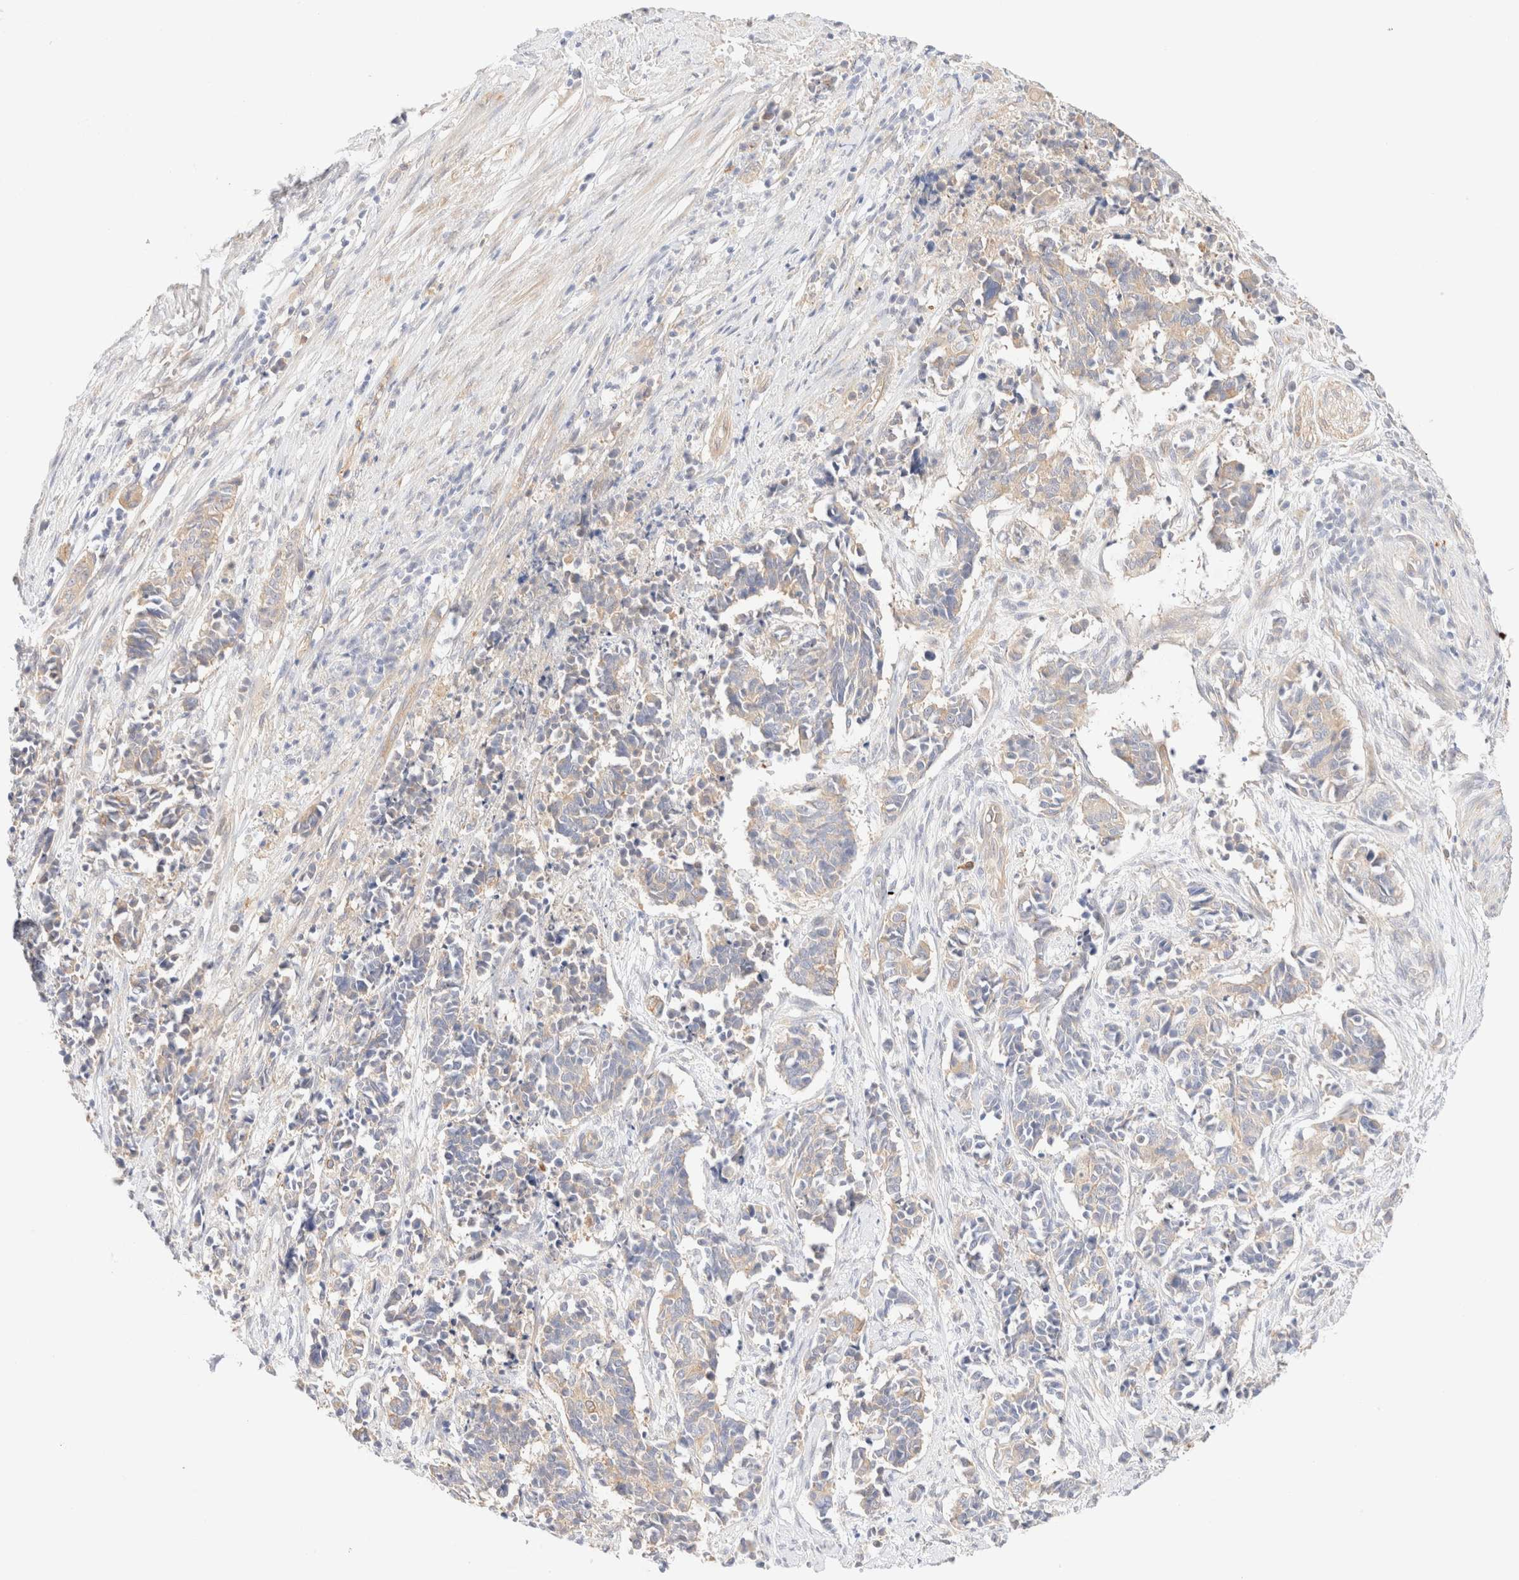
{"staining": {"intensity": "negative", "quantity": "none", "location": "none"}, "tissue": "cervical cancer", "cell_type": "Tumor cells", "image_type": "cancer", "snomed": [{"axis": "morphology", "description": "Normal tissue, NOS"}, {"axis": "morphology", "description": "Squamous cell carcinoma, NOS"}, {"axis": "topography", "description": "Cervix"}], "caption": "This is an IHC histopathology image of human cervical cancer. There is no positivity in tumor cells.", "gene": "NIBAN2", "patient": {"sex": "female", "age": 35}}